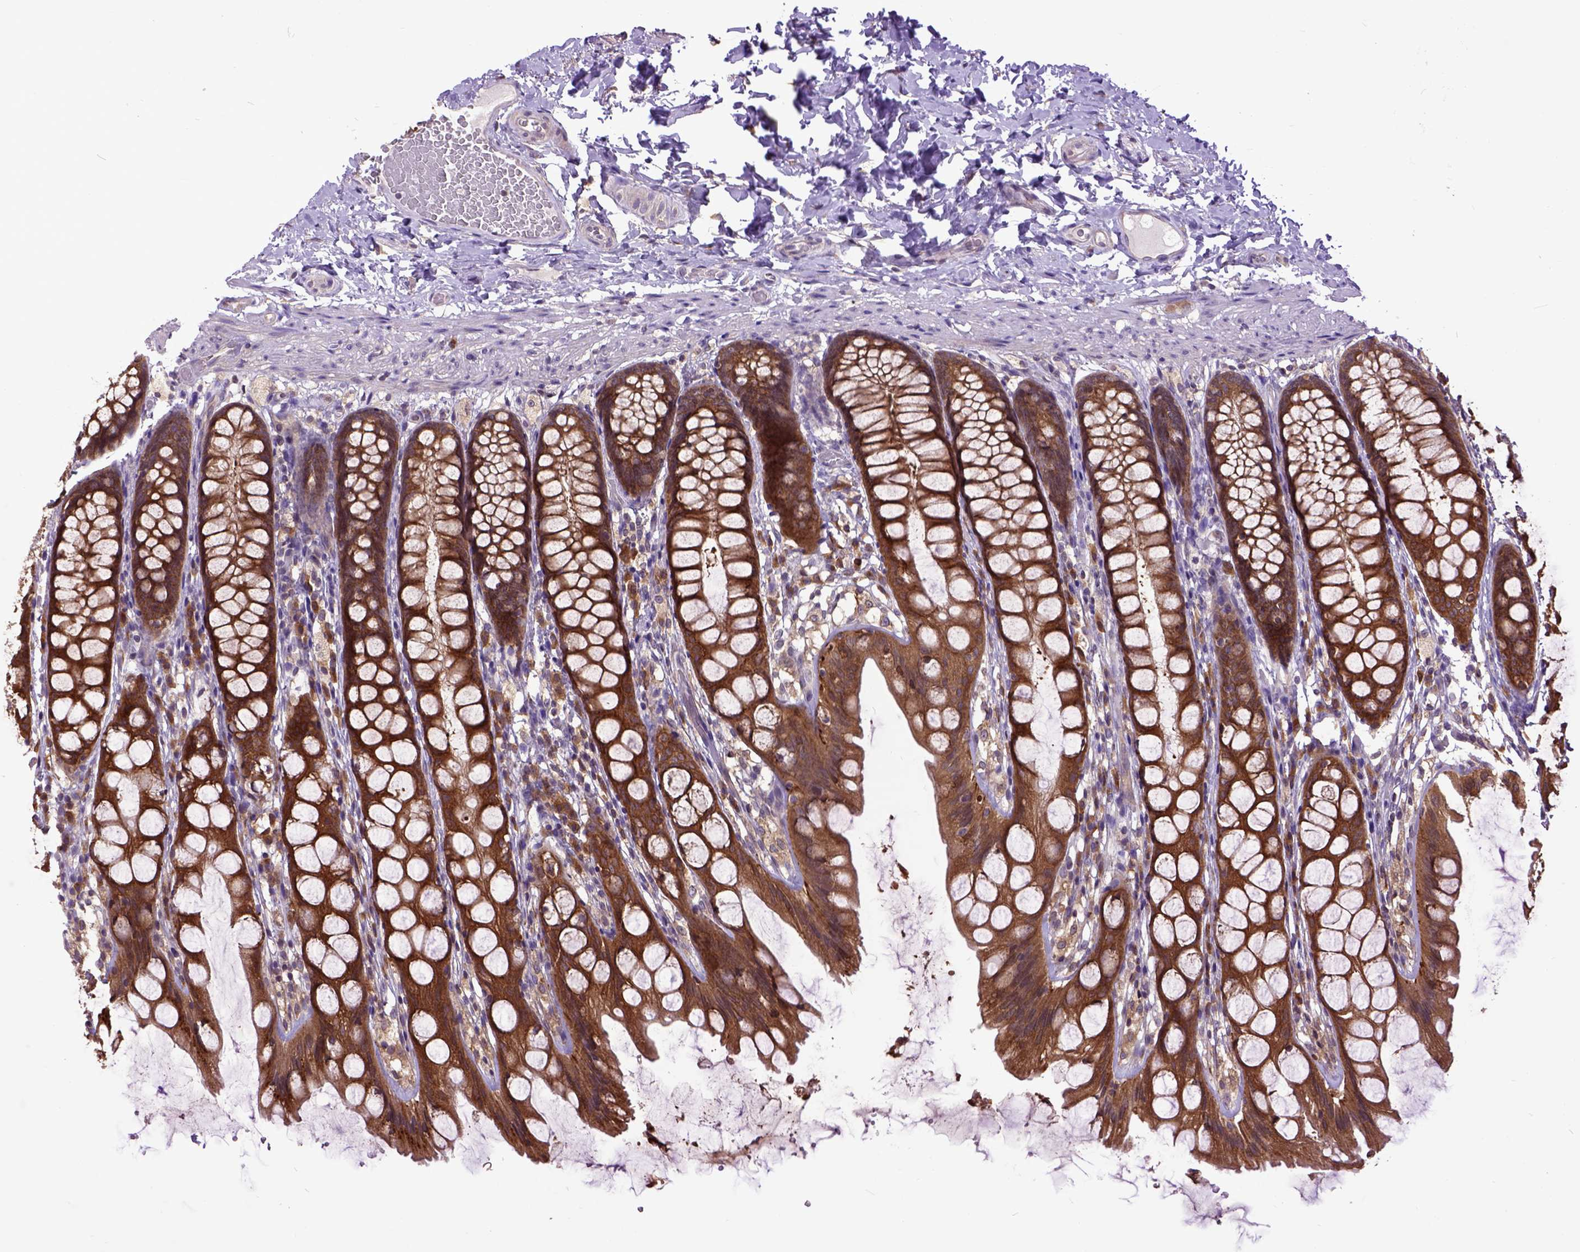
{"staining": {"intensity": "negative", "quantity": "none", "location": "none"}, "tissue": "colon", "cell_type": "Endothelial cells", "image_type": "normal", "snomed": [{"axis": "morphology", "description": "Normal tissue, NOS"}, {"axis": "topography", "description": "Colon"}], "caption": "Immunohistochemistry photomicrograph of benign colon: human colon stained with DAB exhibits no significant protein staining in endothelial cells. Nuclei are stained in blue.", "gene": "ARL1", "patient": {"sex": "male", "age": 47}}